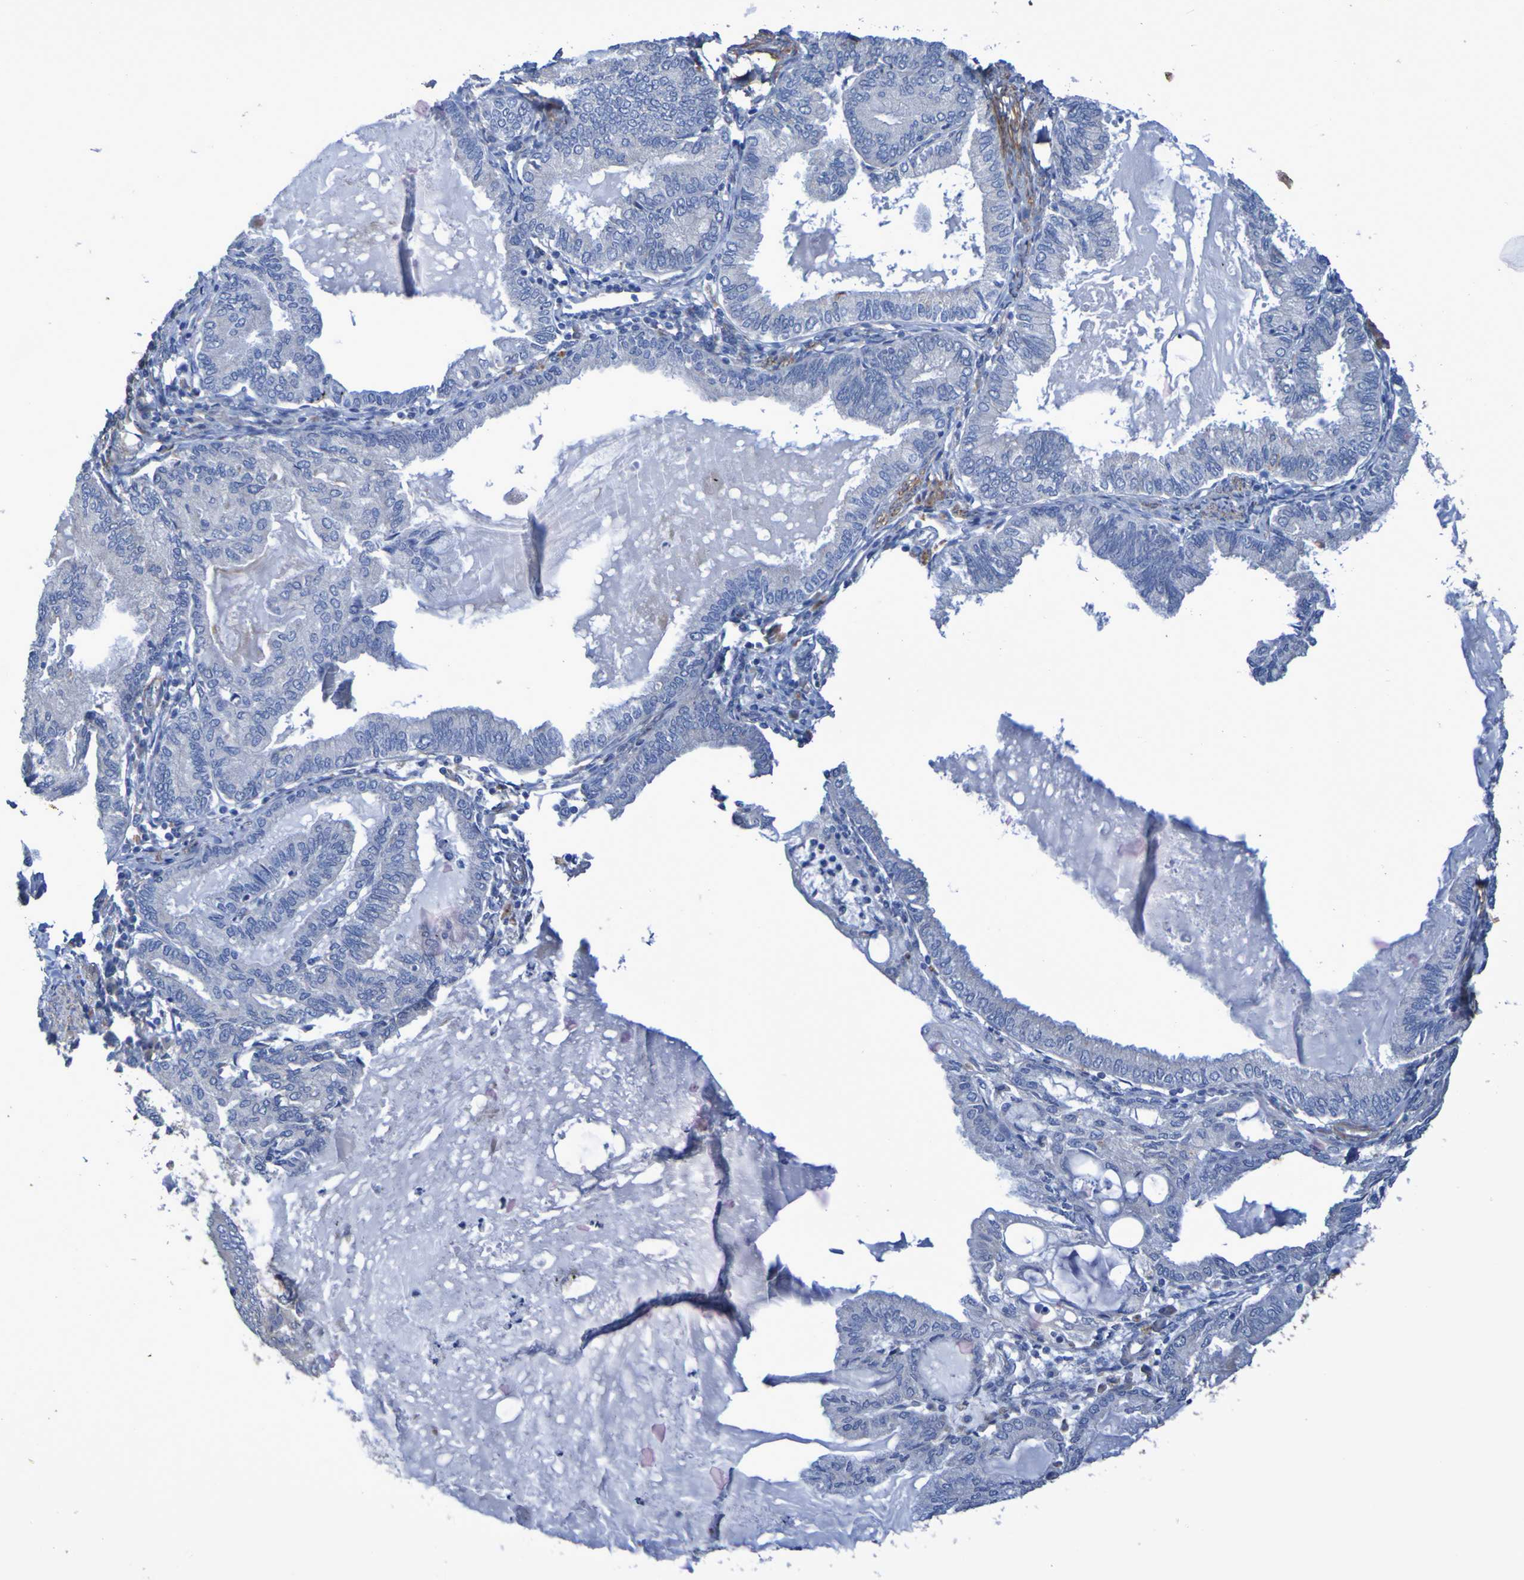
{"staining": {"intensity": "negative", "quantity": "none", "location": "none"}, "tissue": "endometrial cancer", "cell_type": "Tumor cells", "image_type": "cancer", "snomed": [{"axis": "morphology", "description": "Adenocarcinoma, NOS"}, {"axis": "topography", "description": "Endometrium"}], "caption": "High power microscopy image of an immunohistochemistry (IHC) histopathology image of endometrial cancer, revealing no significant positivity in tumor cells. (IHC, brightfield microscopy, high magnification).", "gene": "SRPRB", "patient": {"sex": "female", "age": 86}}